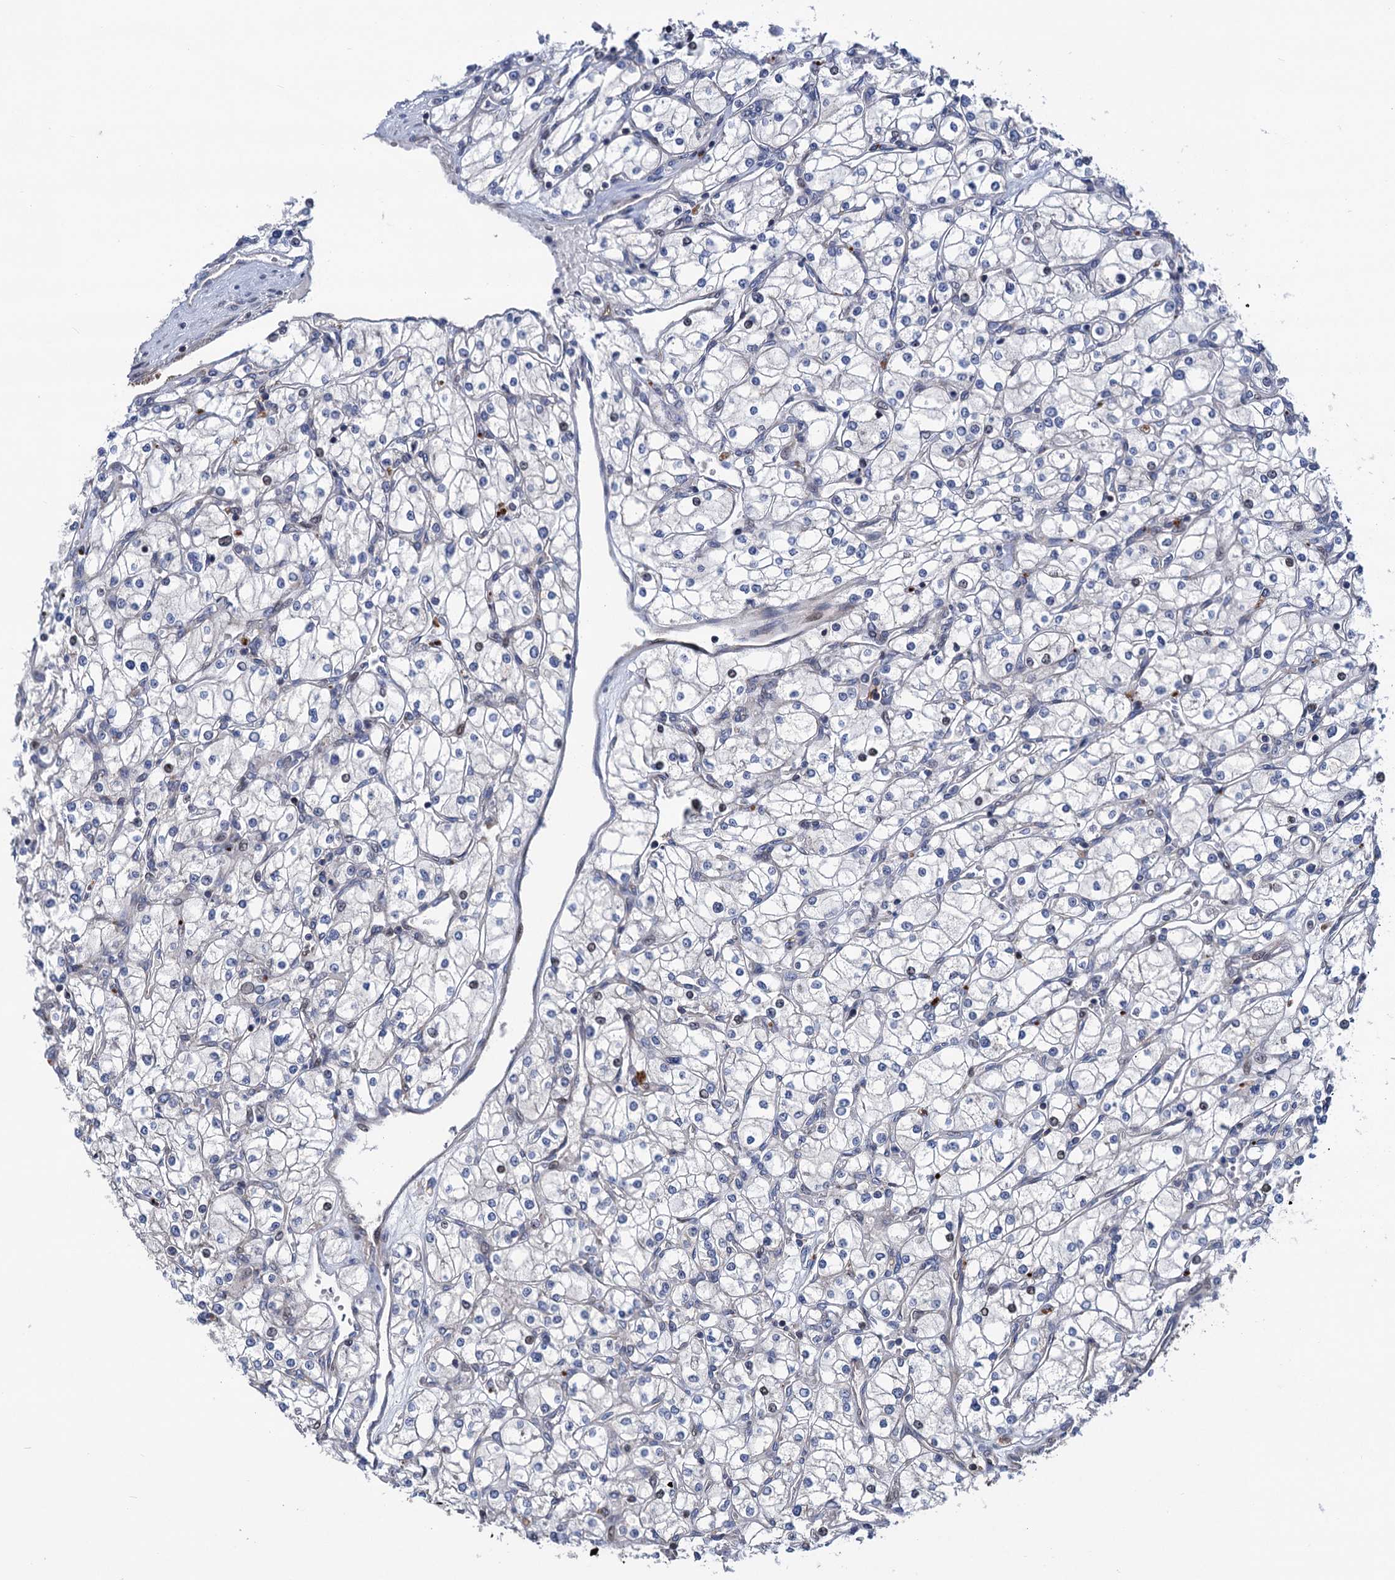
{"staining": {"intensity": "negative", "quantity": "none", "location": "none"}, "tissue": "renal cancer", "cell_type": "Tumor cells", "image_type": "cancer", "snomed": [{"axis": "morphology", "description": "Adenocarcinoma, NOS"}, {"axis": "topography", "description": "Kidney"}], "caption": "High power microscopy micrograph of an IHC image of adenocarcinoma (renal), revealing no significant expression in tumor cells. Nuclei are stained in blue.", "gene": "UBR1", "patient": {"sex": "male", "age": 80}}